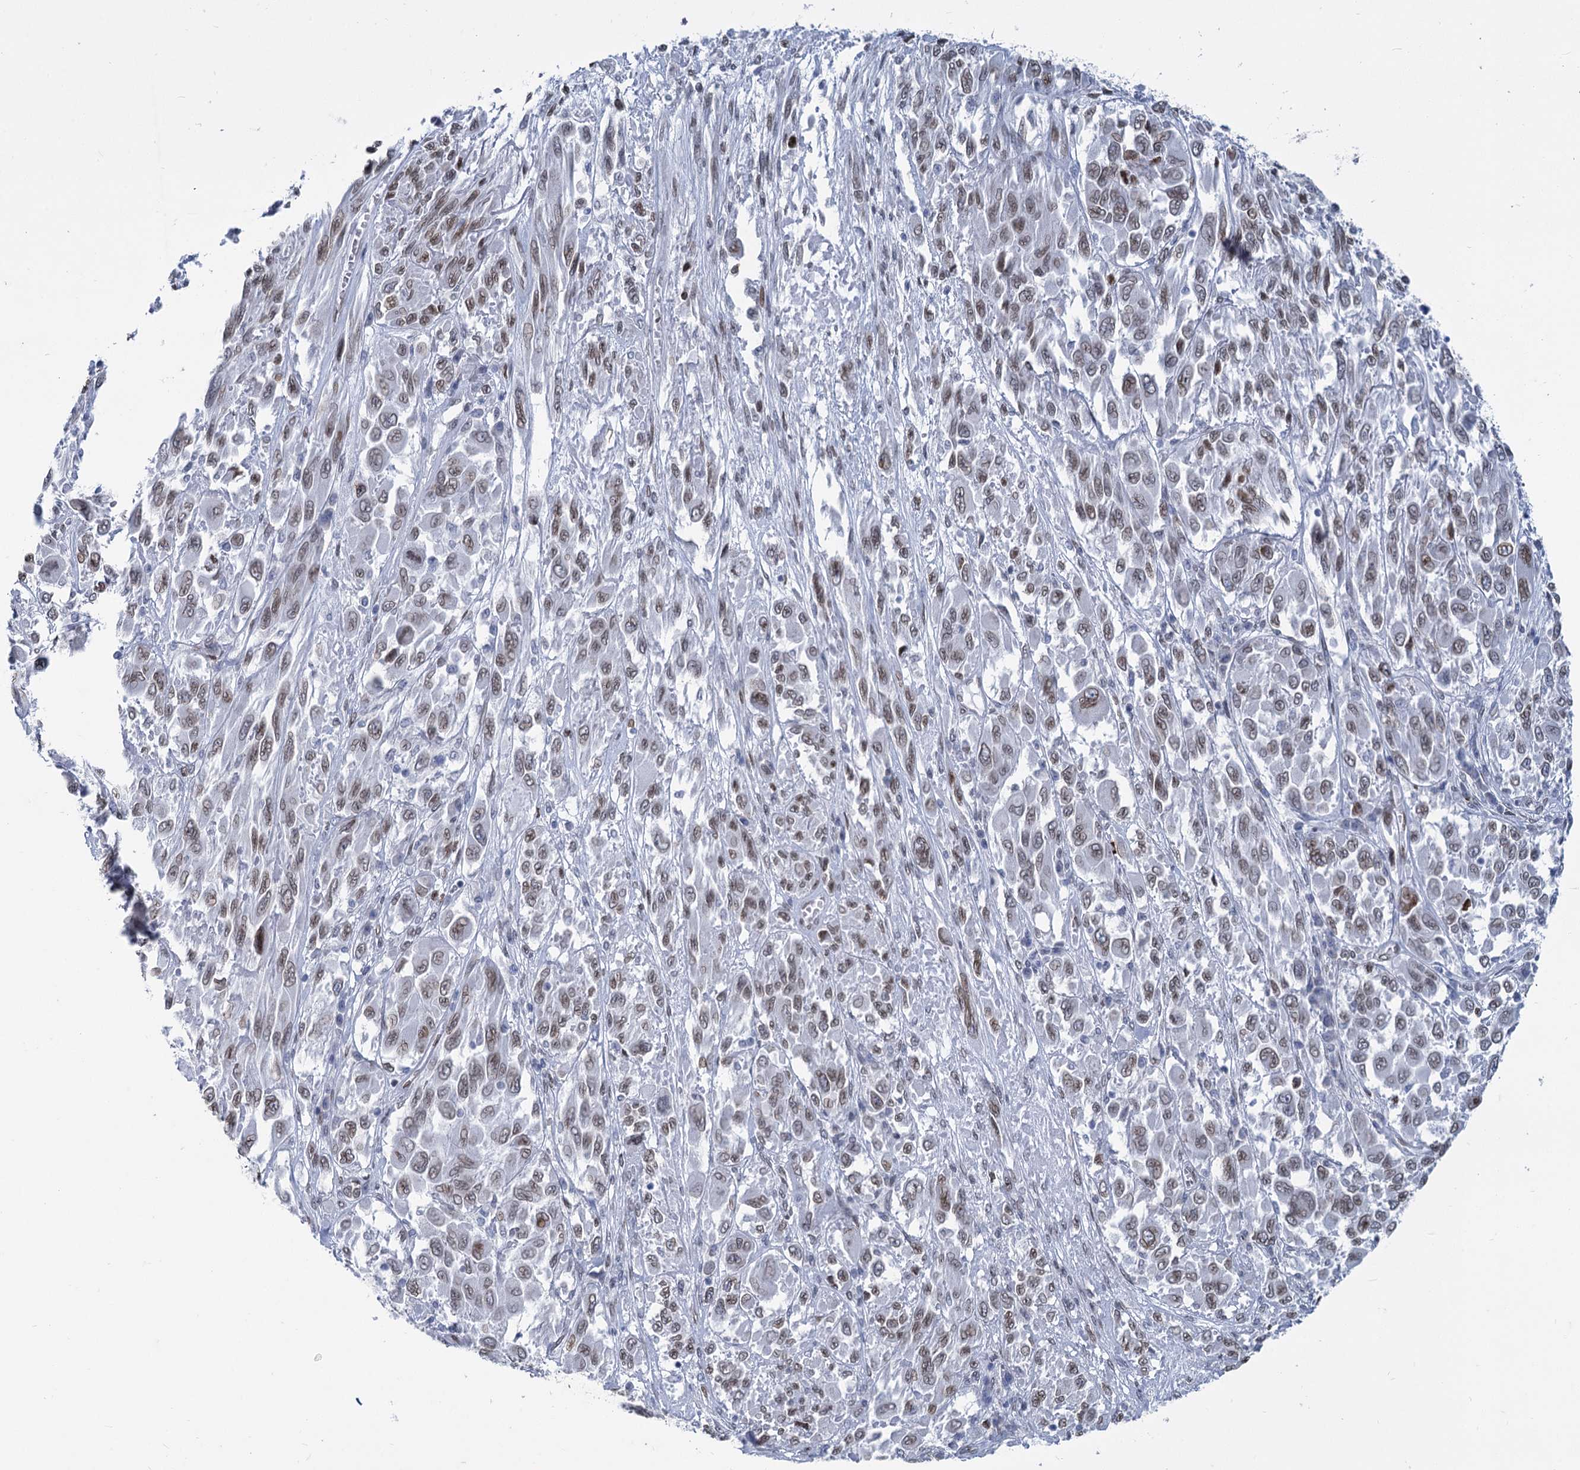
{"staining": {"intensity": "moderate", "quantity": "25%-75%", "location": "nuclear"}, "tissue": "melanoma", "cell_type": "Tumor cells", "image_type": "cancer", "snomed": [{"axis": "morphology", "description": "Malignant melanoma, NOS"}, {"axis": "topography", "description": "Skin"}], "caption": "Malignant melanoma was stained to show a protein in brown. There is medium levels of moderate nuclear positivity in about 25%-75% of tumor cells.", "gene": "PRSS35", "patient": {"sex": "female", "age": 91}}